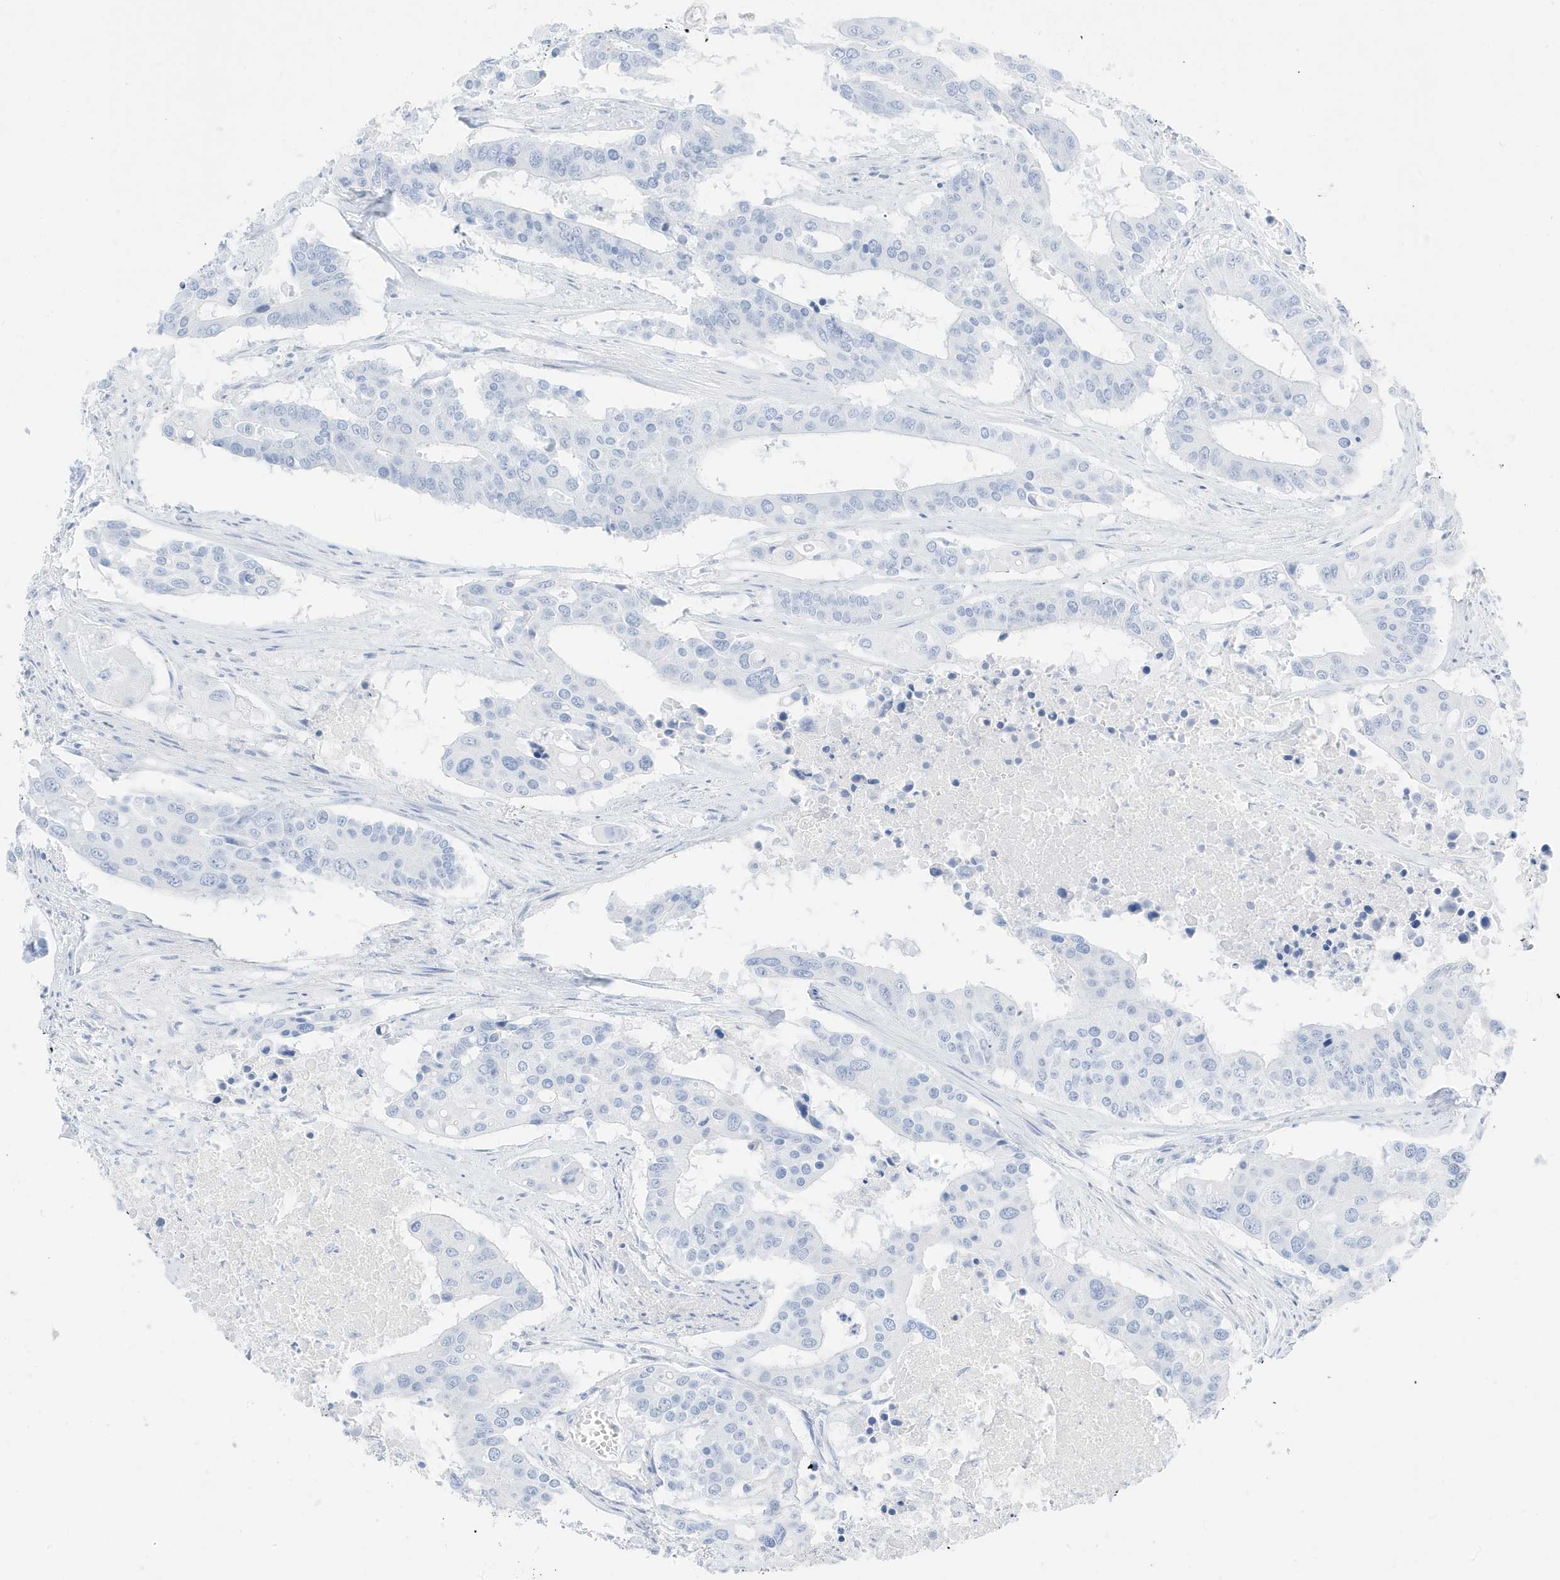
{"staining": {"intensity": "negative", "quantity": "none", "location": "none"}, "tissue": "colorectal cancer", "cell_type": "Tumor cells", "image_type": "cancer", "snomed": [{"axis": "morphology", "description": "Adenocarcinoma, NOS"}, {"axis": "topography", "description": "Colon"}], "caption": "This micrograph is of colorectal cancer (adenocarcinoma) stained with immunohistochemistry (IHC) to label a protein in brown with the nuclei are counter-stained blue. There is no staining in tumor cells.", "gene": "SLC22A13", "patient": {"sex": "male", "age": 77}}